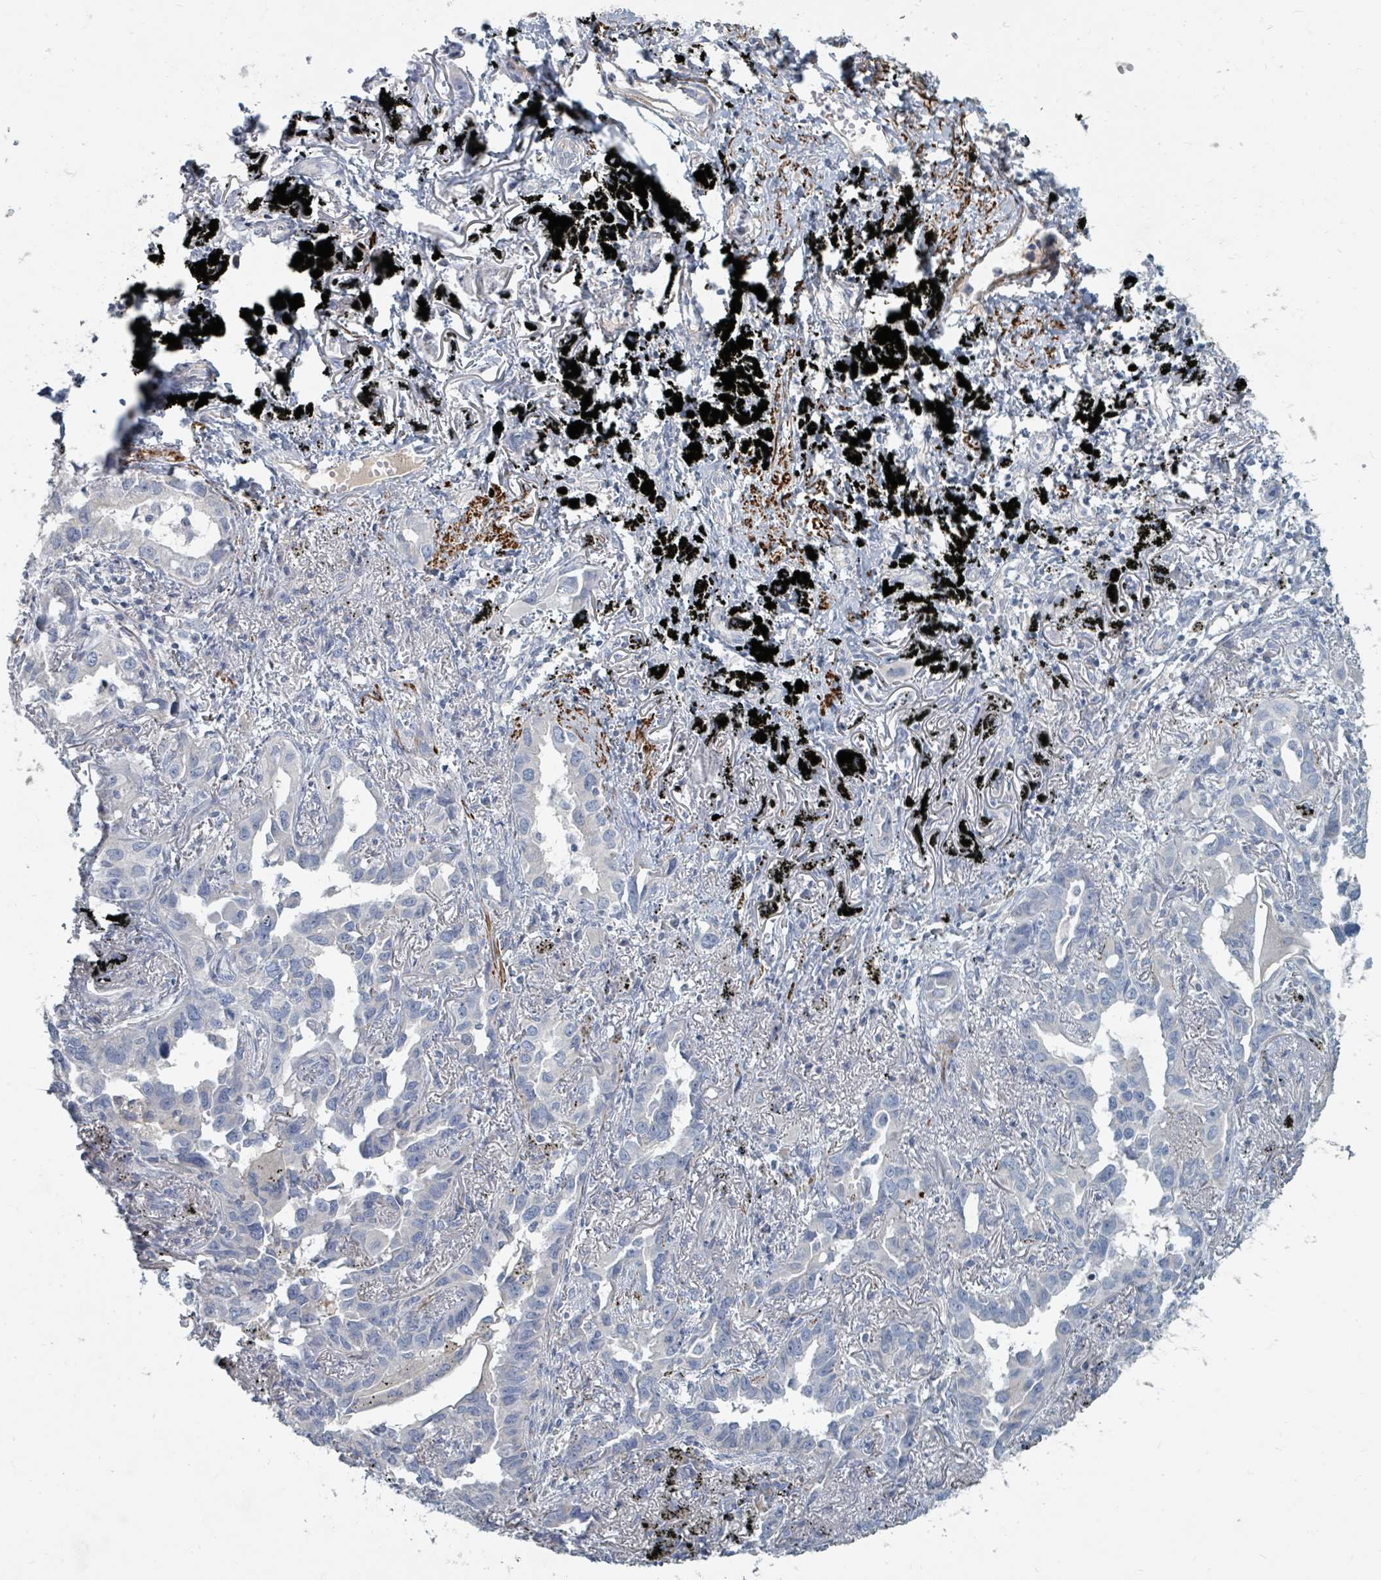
{"staining": {"intensity": "negative", "quantity": "none", "location": "none"}, "tissue": "lung cancer", "cell_type": "Tumor cells", "image_type": "cancer", "snomed": [{"axis": "morphology", "description": "Adenocarcinoma, NOS"}, {"axis": "topography", "description": "Lung"}], "caption": "Immunohistochemical staining of human lung cancer (adenocarcinoma) displays no significant staining in tumor cells.", "gene": "ARGFX", "patient": {"sex": "male", "age": 67}}